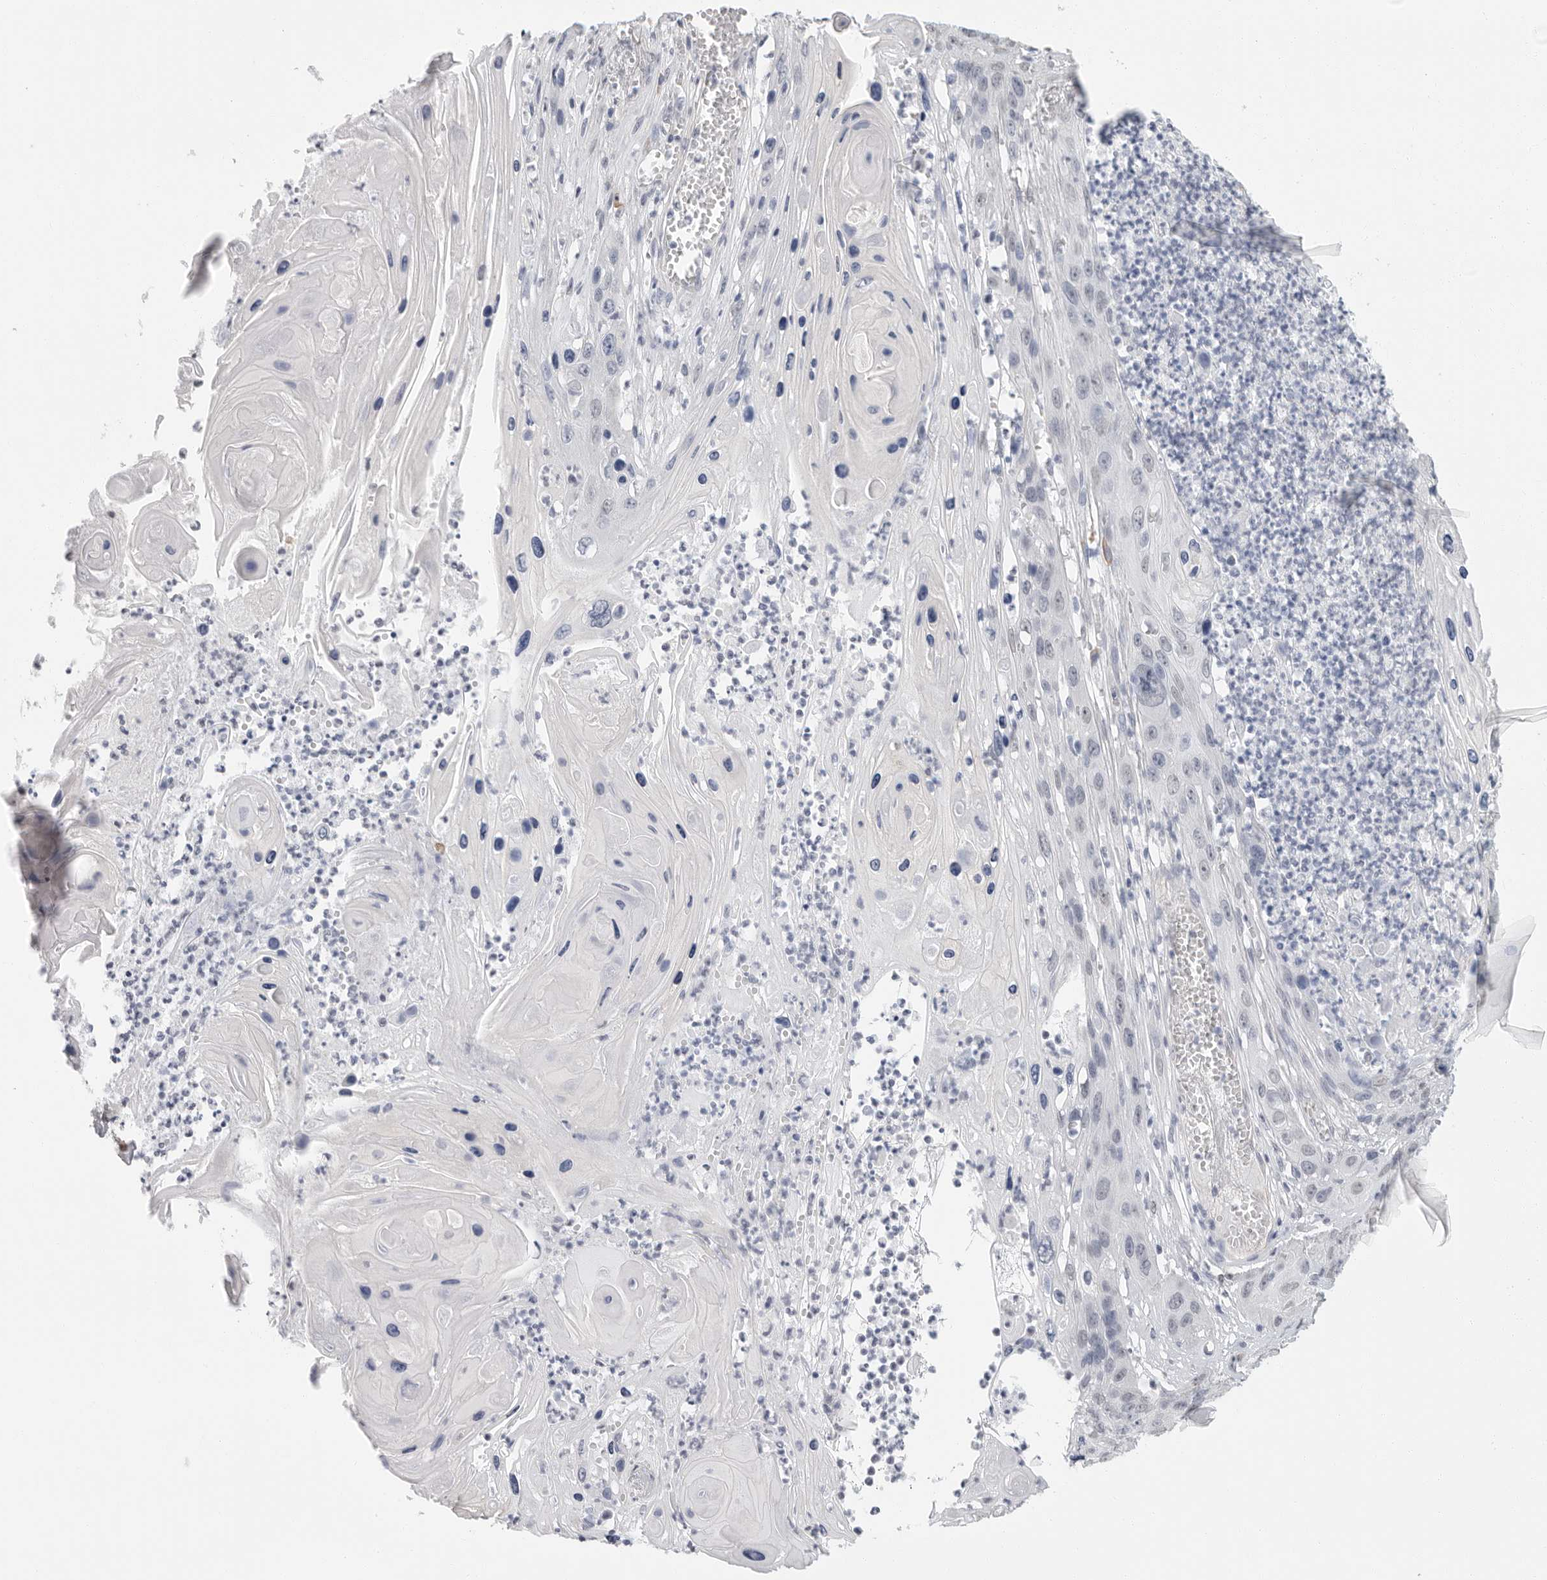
{"staining": {"intensity": "weak", "quantity": "<25%", "location": "nuclear"}, "tissue": "skin cancer", "cell_type": "Tumor cells", "image_type": "cancer", "snomed": [{"axis": "morphology", "description": "Squamous cell carcinoma, NOS"}, {"axis": "topography", "description": "Skin"}], "caption": "This is an immunohistochemistry (IHC) micrograph of skin cancer. There is no expression in tumor cells.", "gene": "ARHGEF10", "patient": {"sex": "male", "age": 55}}